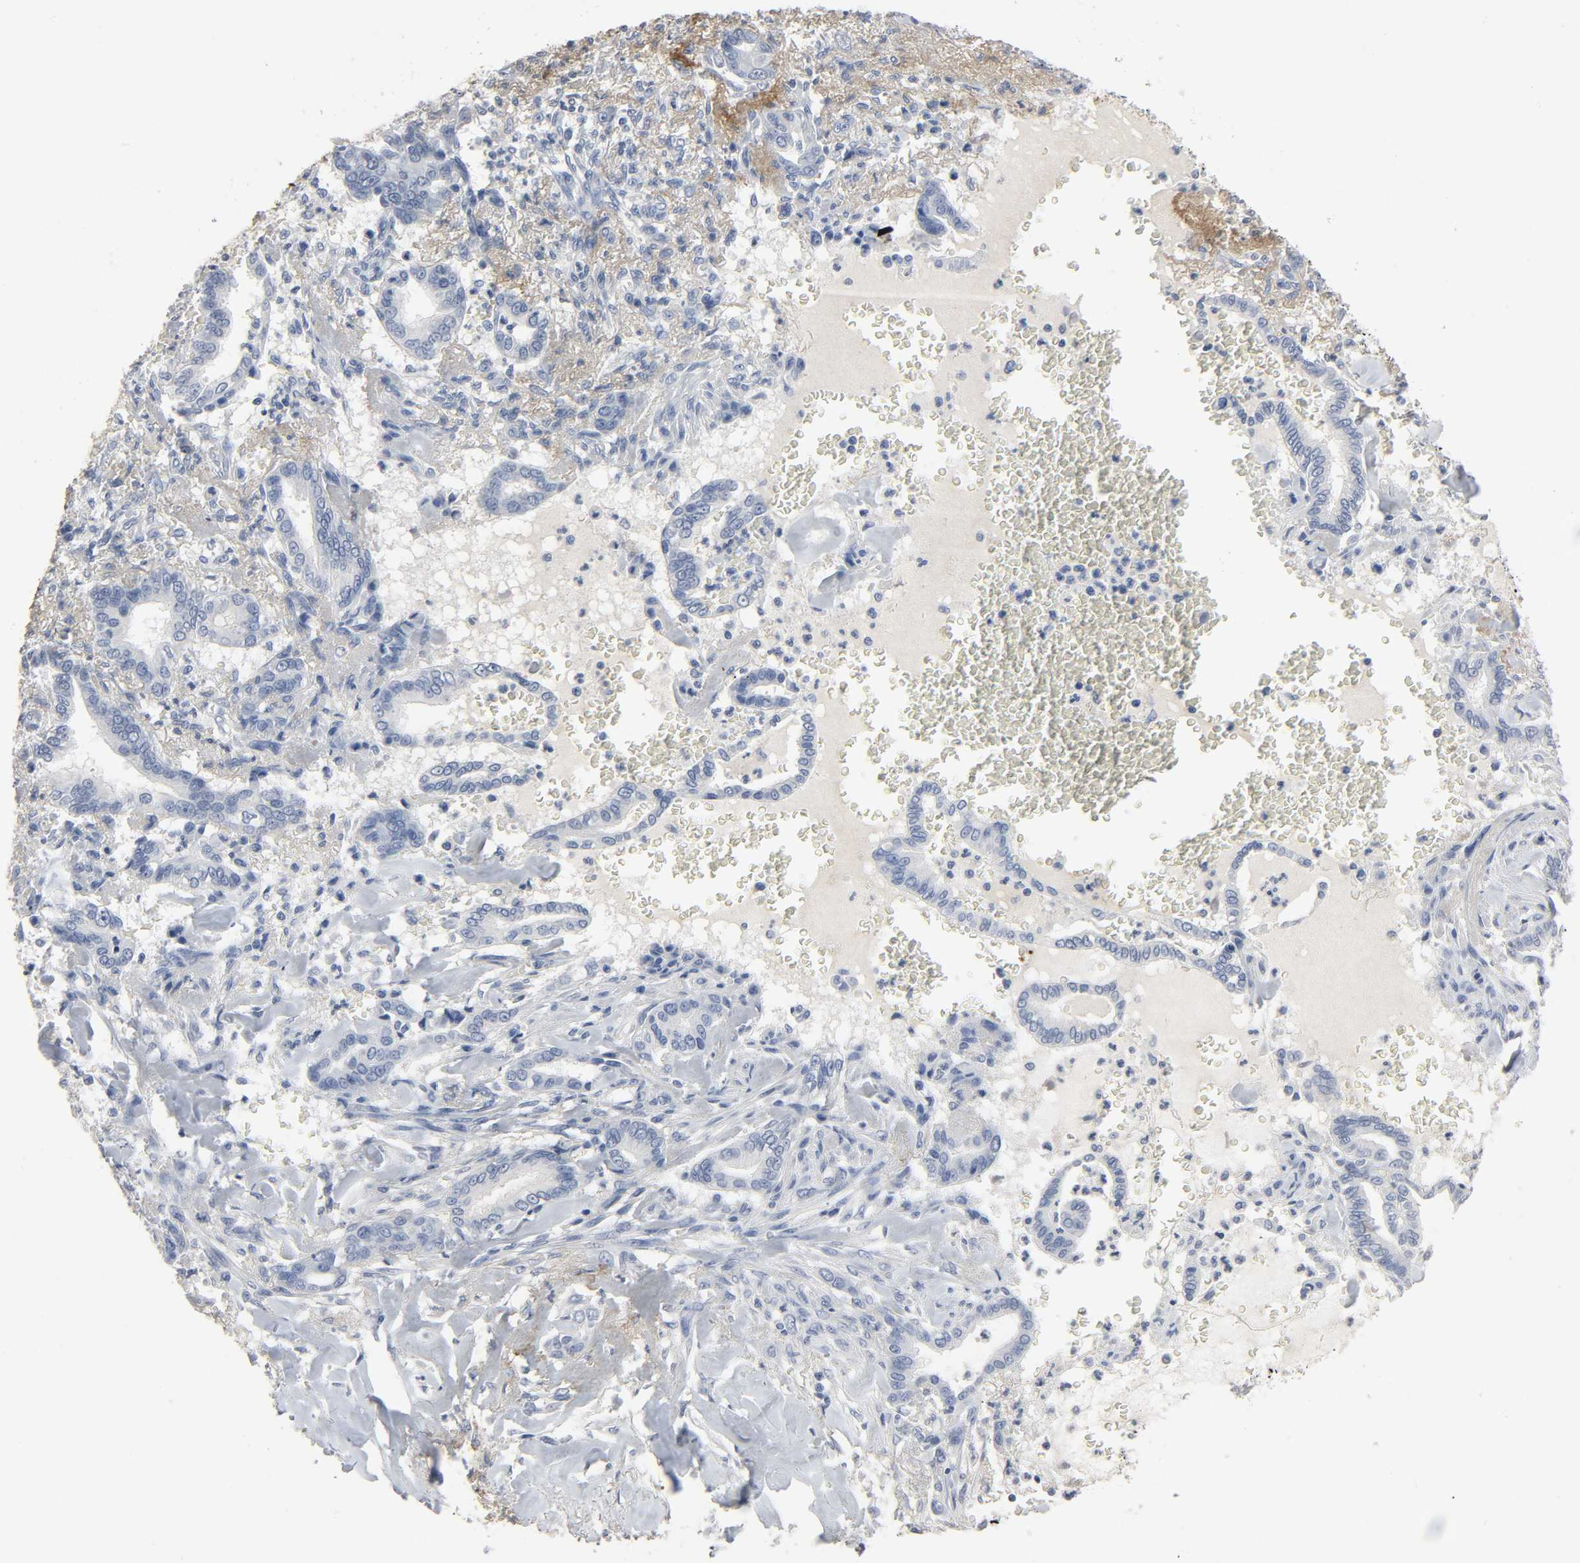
{"staining": {"intensity": "negative", "quantity": "none", "location": "none"}, "tissue": "liver cancer", "cell_type": "Tumor cells", "image_type": "cancer", "snomed": [{"axis": "morphology", "description": "Cholangiocarcinoma"}, {"axis": "topography", "description": "Liver"}], "caption": "Liver cholangiocarcinoma was stained to show a protein in brown. There is no significant staining in tumor cells.", "gene": "FBLN5", "patient": {"sex": "female", "age": 67}}